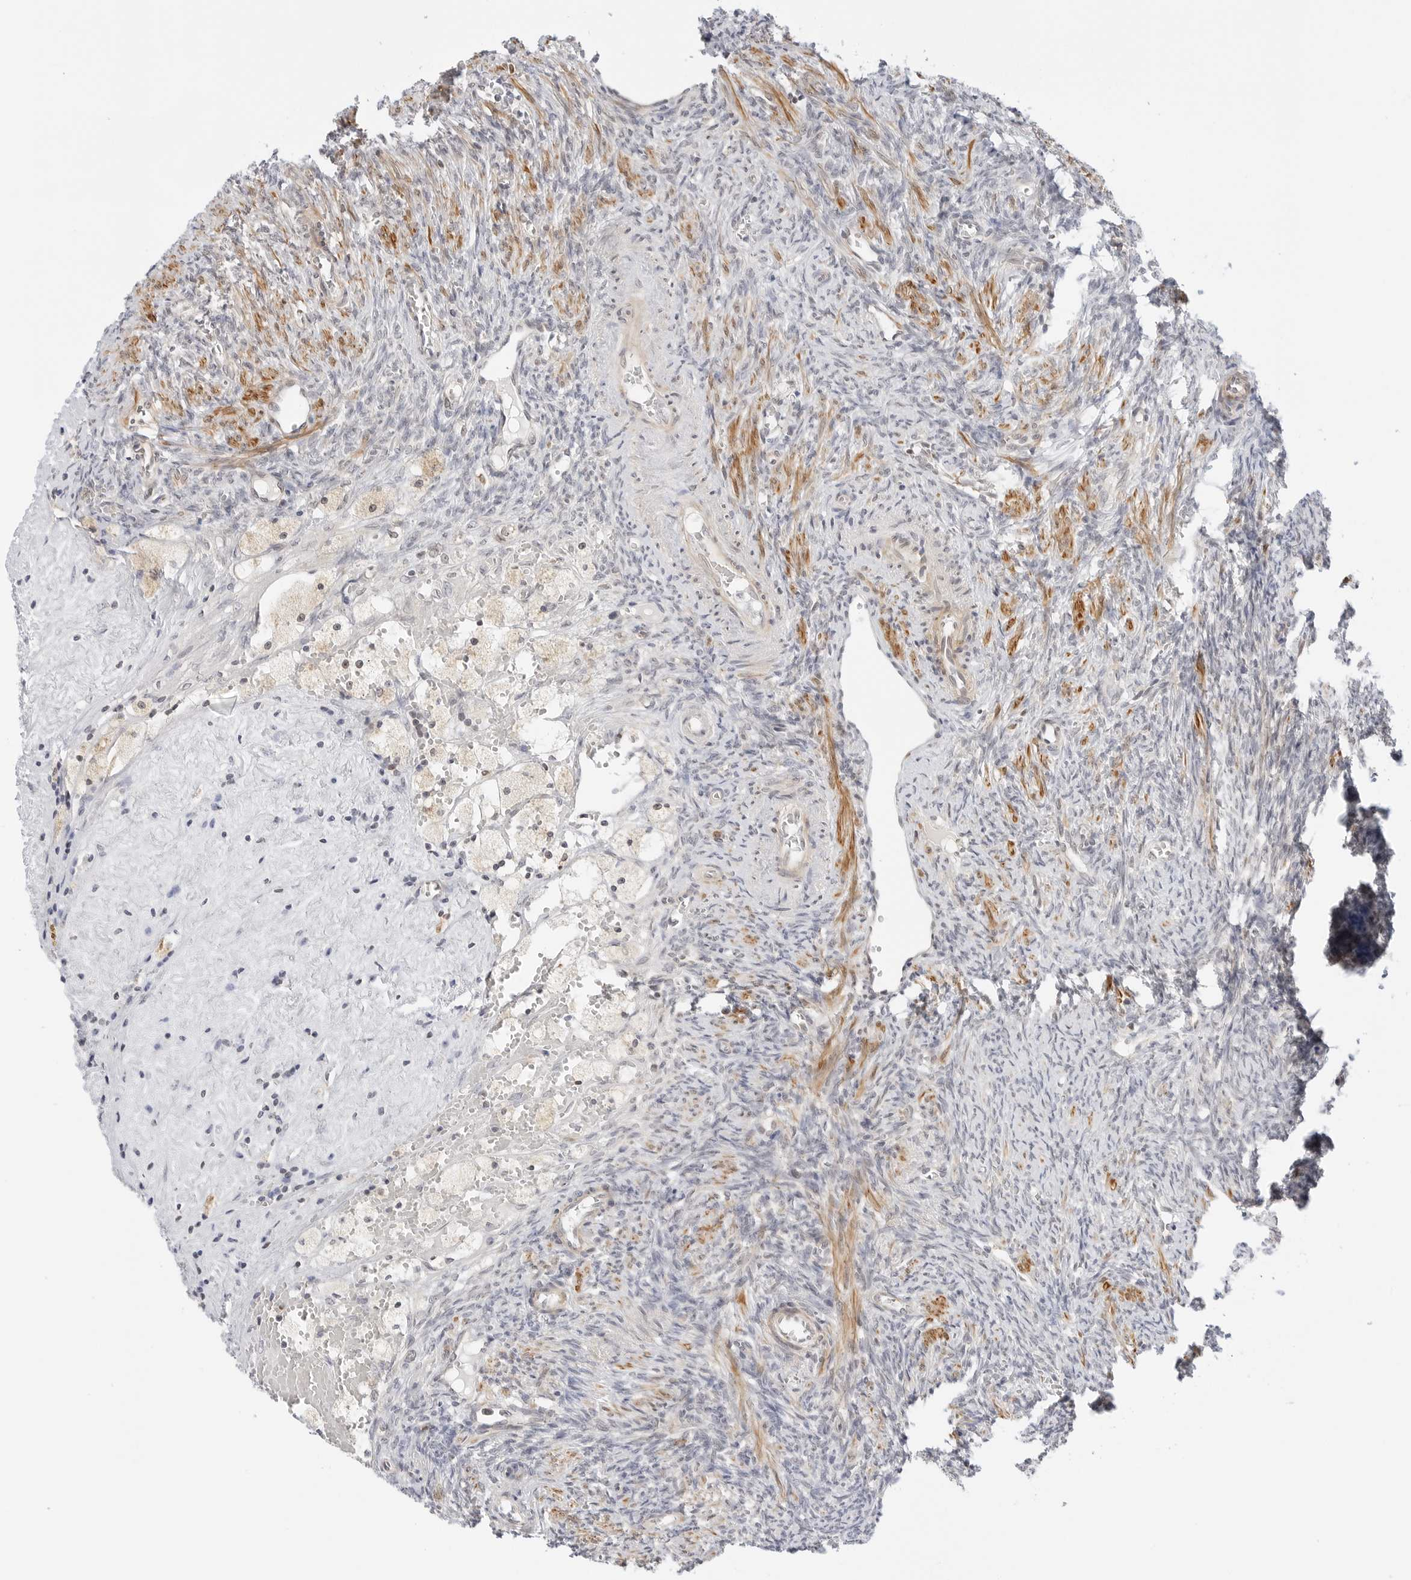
{"staining": {"intensity": "moderate", "quantity": "<25%", "location": "cytoplasmic/membranous"}, "tissue": "ovary", "cell_type": "Ovarian stroma cells", "image_type": "normal", "snomed": [{"axis": "morphology", "description": "Normal tissue, NOS"}, {"axis": "topography", "description": "Ovary"}], "caption": "Protein staining by IHC reveals moderate cytoplasmic/membranous expression in approximately <25% of ovarian stroma cells in unremarkable ovary.", "gene": "GORAB", "patient": {"sex": "female", "age": 41}}